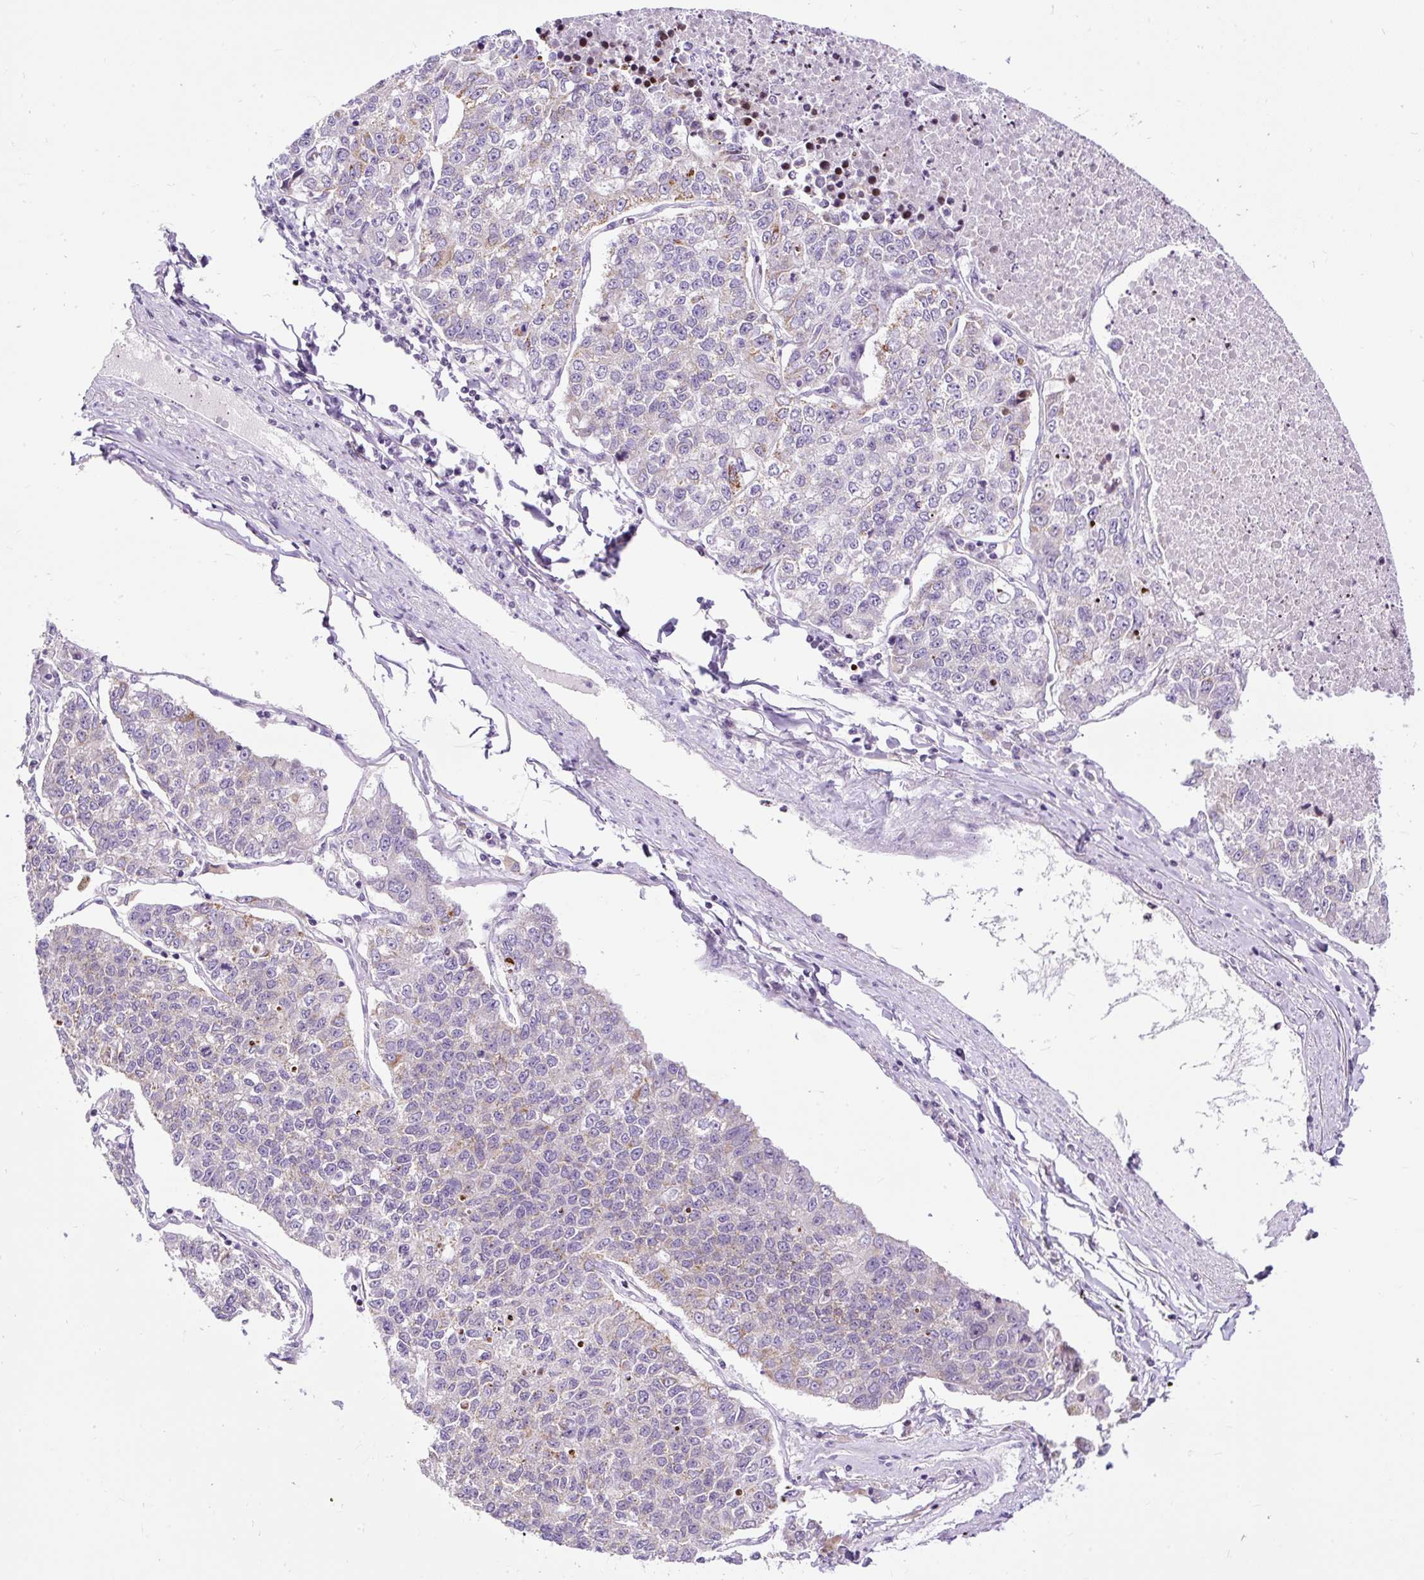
{"staining": {"intensity": "weak", "quantity": "<25%", "location": "cytoplasmic/membranous"}, "tissue": "lung cancer", "cell_type": "Tumor cells", "image_type": "cancer", "snomed": [{"axis": "morphology", "description": "Adenocarcinoma, NOS"}, {"axis": "topography", "description": "Lung"}], "caption": "Immunohistochemical staining of adenocarcinoma (lung) demonstrates no significant staining in tumor cells.", "gene": "FMC1", "patient": {"sex": "male", "age": 49}}